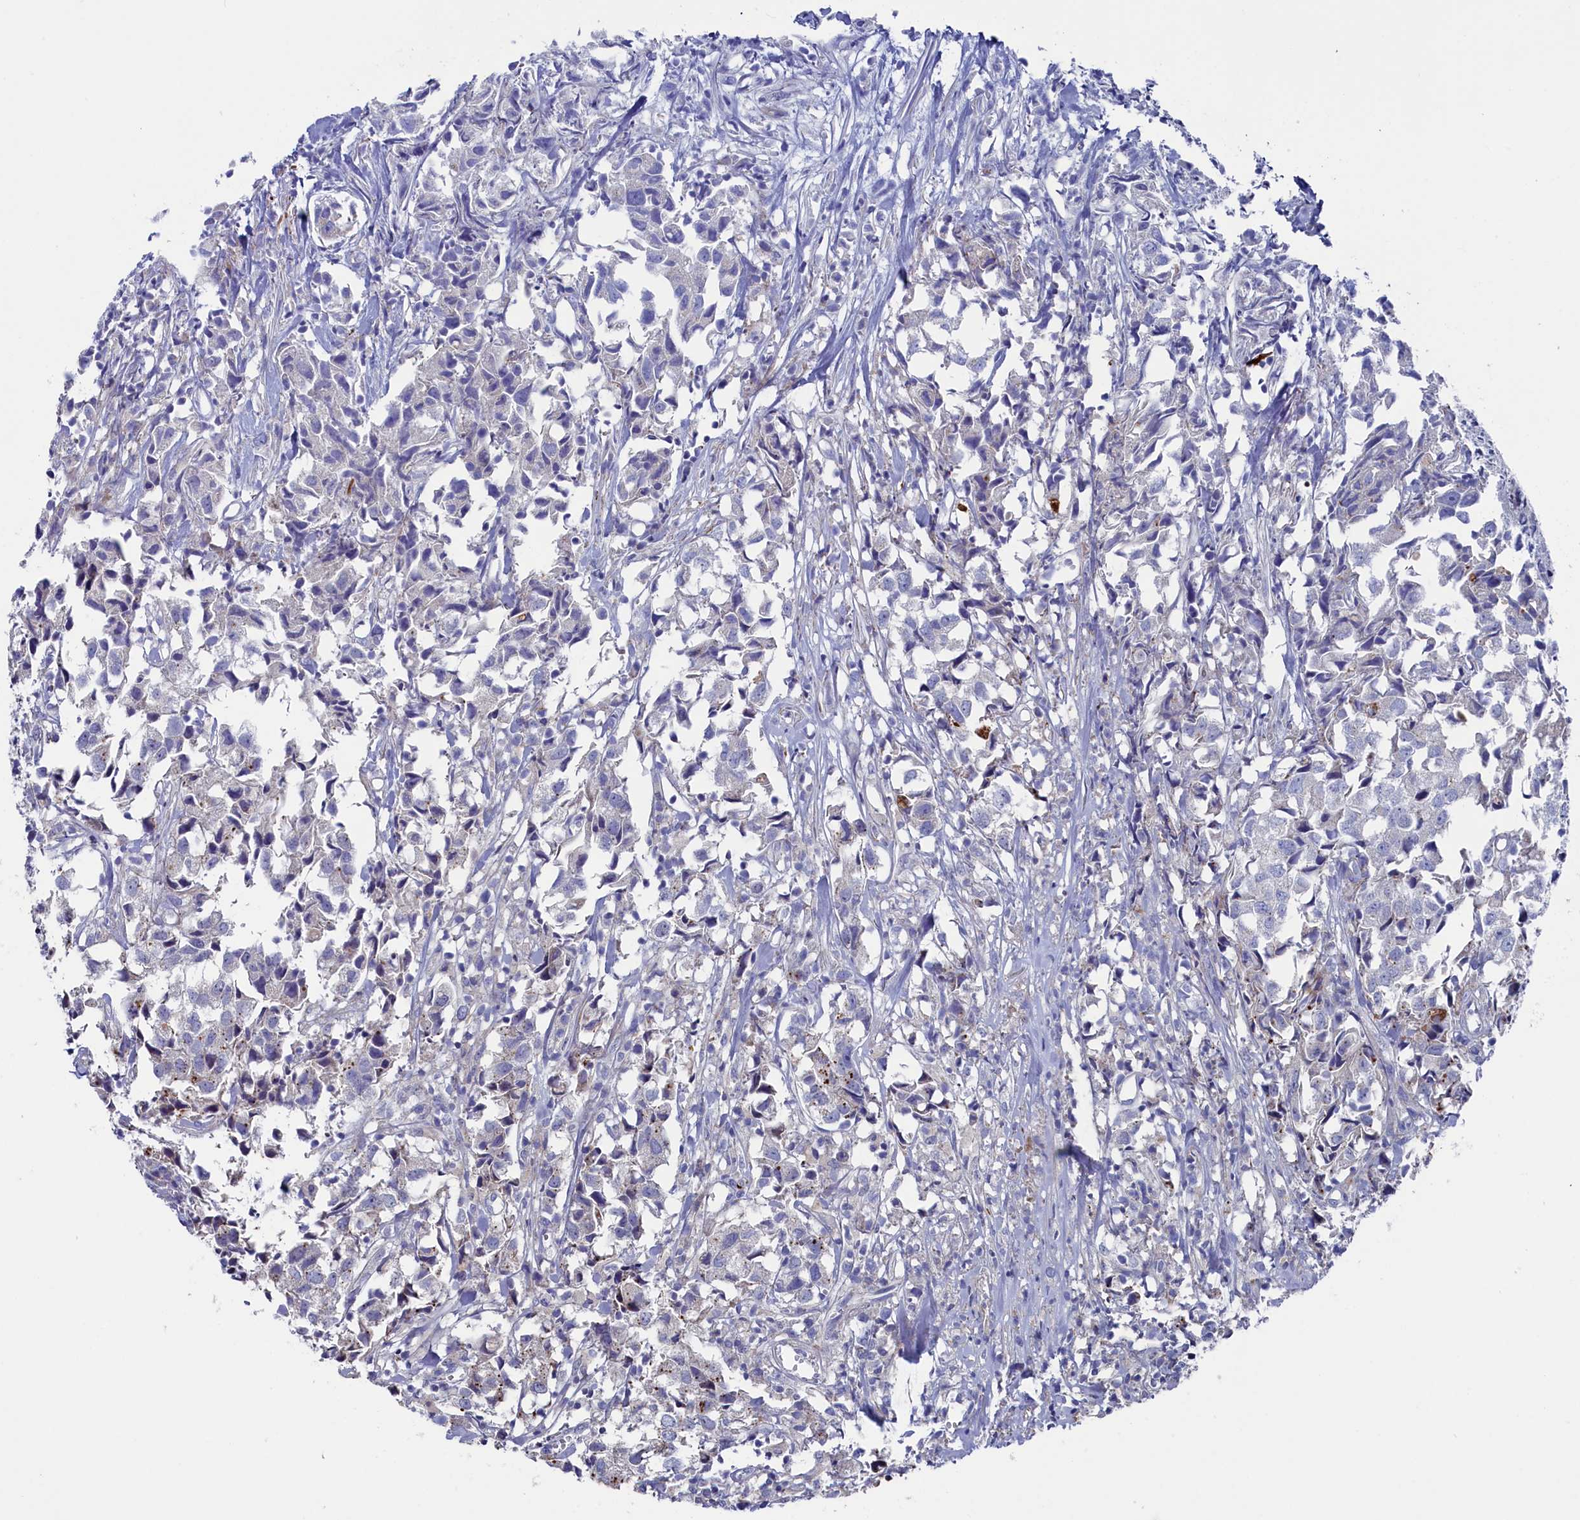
{"staining": {"intensity": "negative", "quantity": "none", "location": "none"}, "tissue": "urothelial cancer", "cell_type": "Tumor cells", "image_type": "cancer", "snomed": [{"axis": "morphology", "description": "Urothelial carcinoma, High grade"}, {"axis": "topography", "description": "Urinary bladder"}], "caption": "Immunohistochemical staining of human urothelial cancer demonstrates no significant staining in tumor cells.", "gene": "NUDT7", "patient": {"sex": "female", "age": 75}}